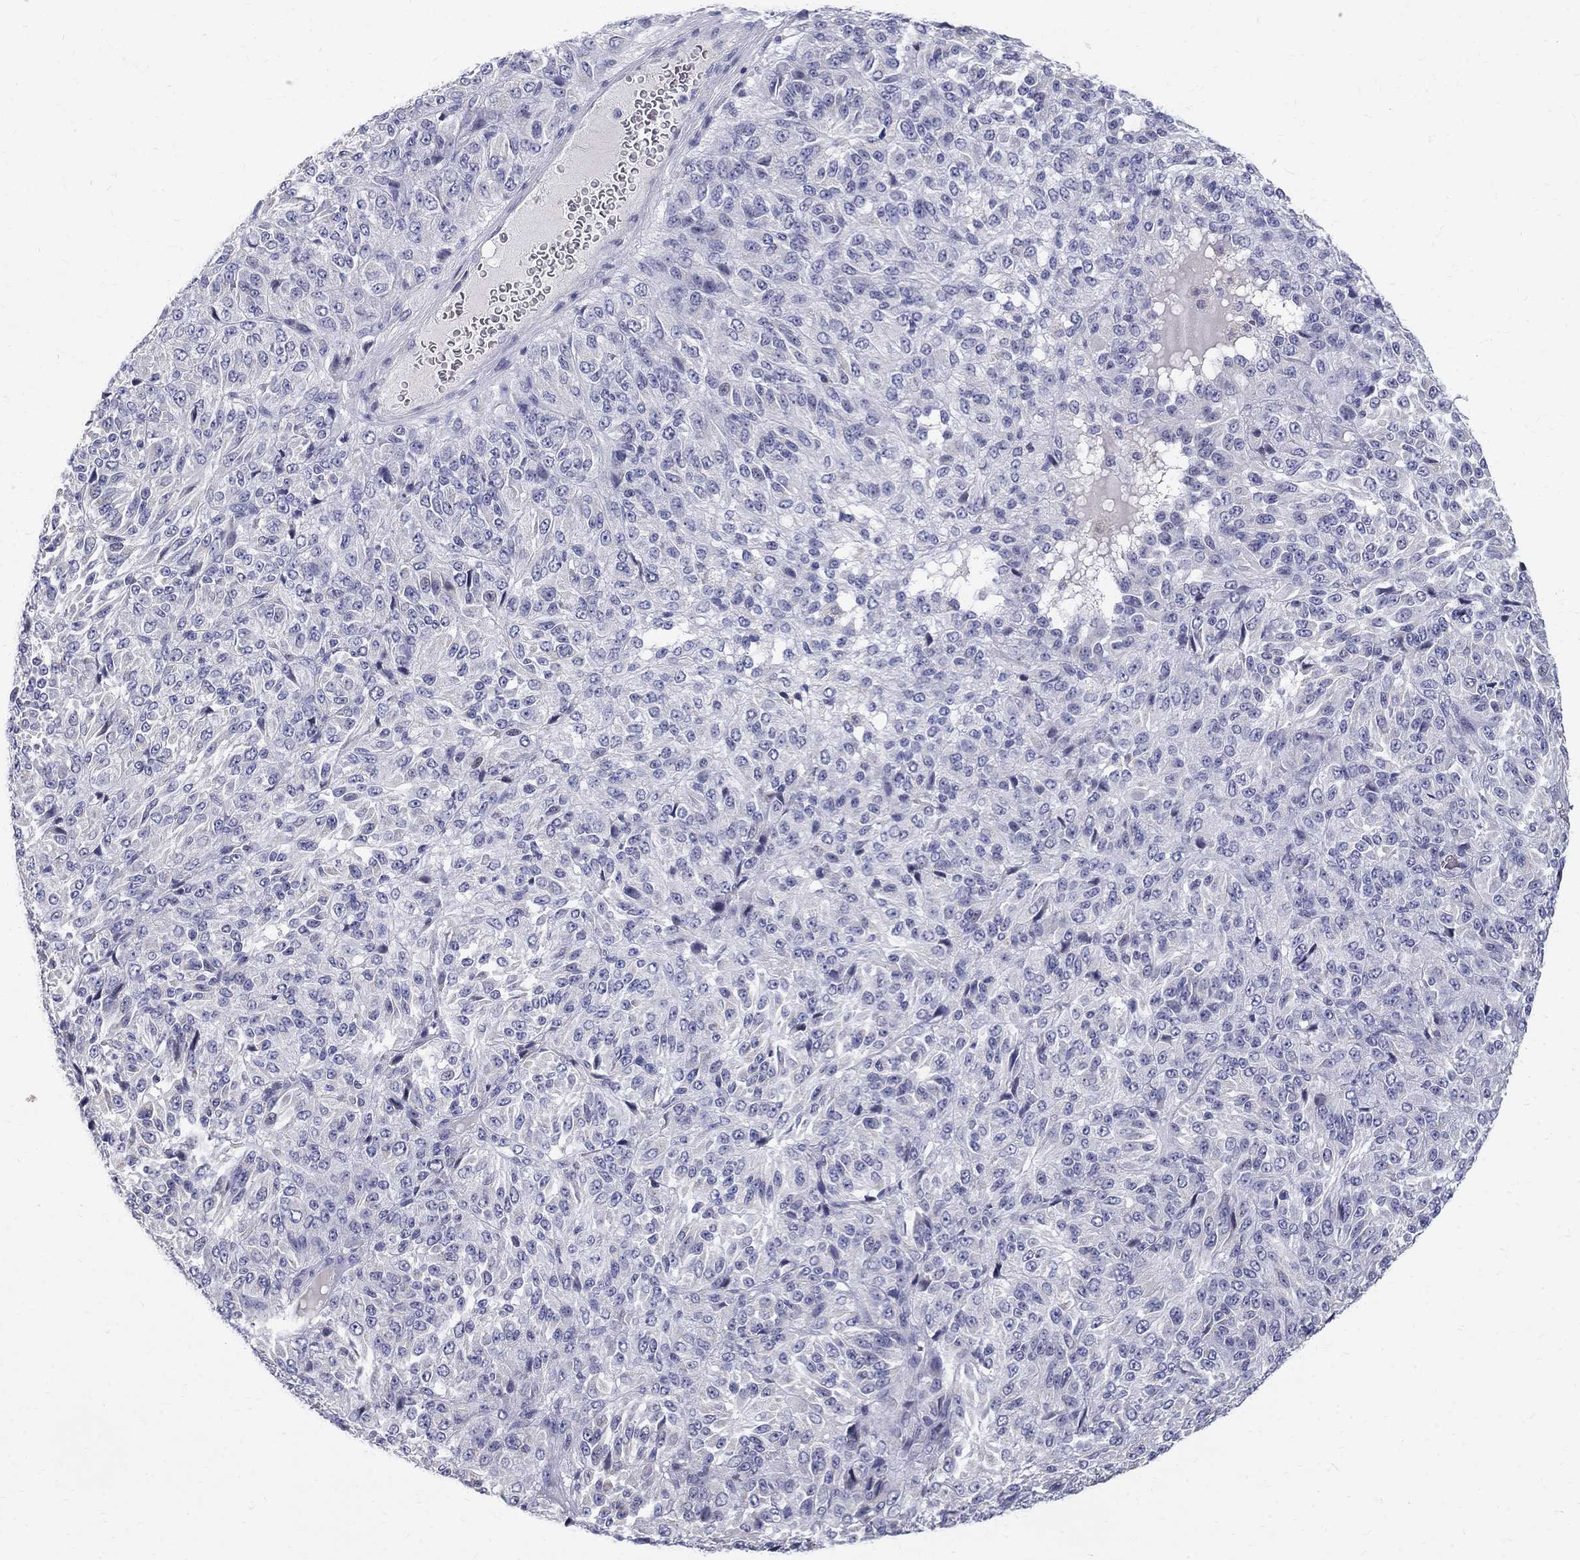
{"staining": {"intensity": "negative", "quantity": "none", "location": "none"}, "tissue": "melanoma", "cell_type": "Tumor cells", "image_type": "cancer", "snomed": [{"axis": "morphology", "description": "Malignant melanoma, Metastatic site"}, {"axis": "topography", "description": "Brain"}], "caption": "IHC histopathology image of neoplastic tissue: malignant melanoma (metastatic site) stained with DAB (3,3'-diaminobenzidine) reveals no significant protein expression in tumor cells. (DAB (3,3'-diaminobenzidine) immunohistochemistry (IHC) visualized using brightfield microscopy, high magnification).", "gene": "AGER", "patient": {"sex": "female", "age": 56}}